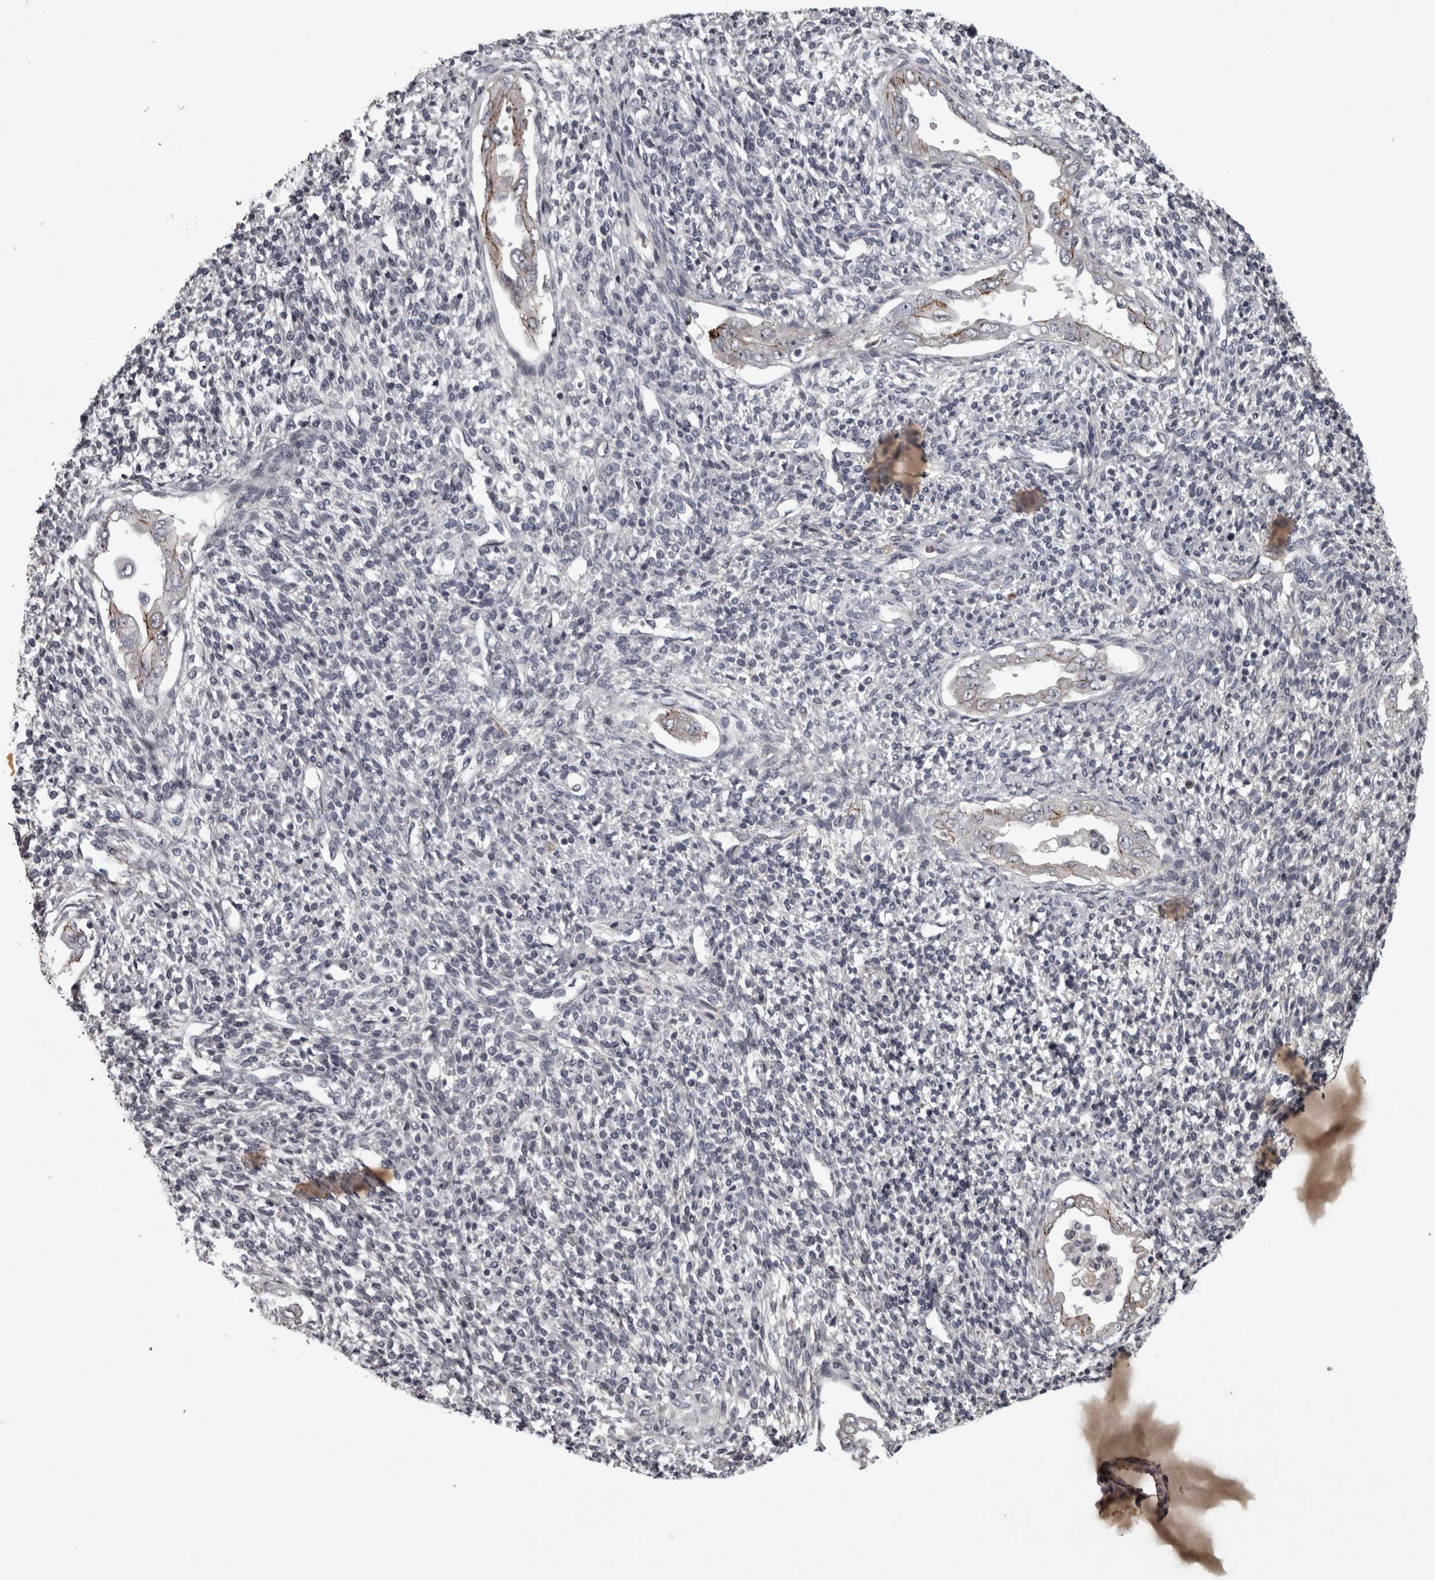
{"staining": {"intensity": "negative", "quantity": "none", "location": "none"}, "tissue": "endometrium", "cell_type": "Cells in endometrial stroma", "image_type": "normal", "snomed": [{"axis": "morphology", "description": "Normal tissue, NOS"}, {"axis": "topography", "description": "Endometrium"}], "caption": "IHC of benign endometrium reveals no positivity in cells in endometrial stroma.", "gene": "PCDH17", "patient": {"sex": "female", "age": 66}}